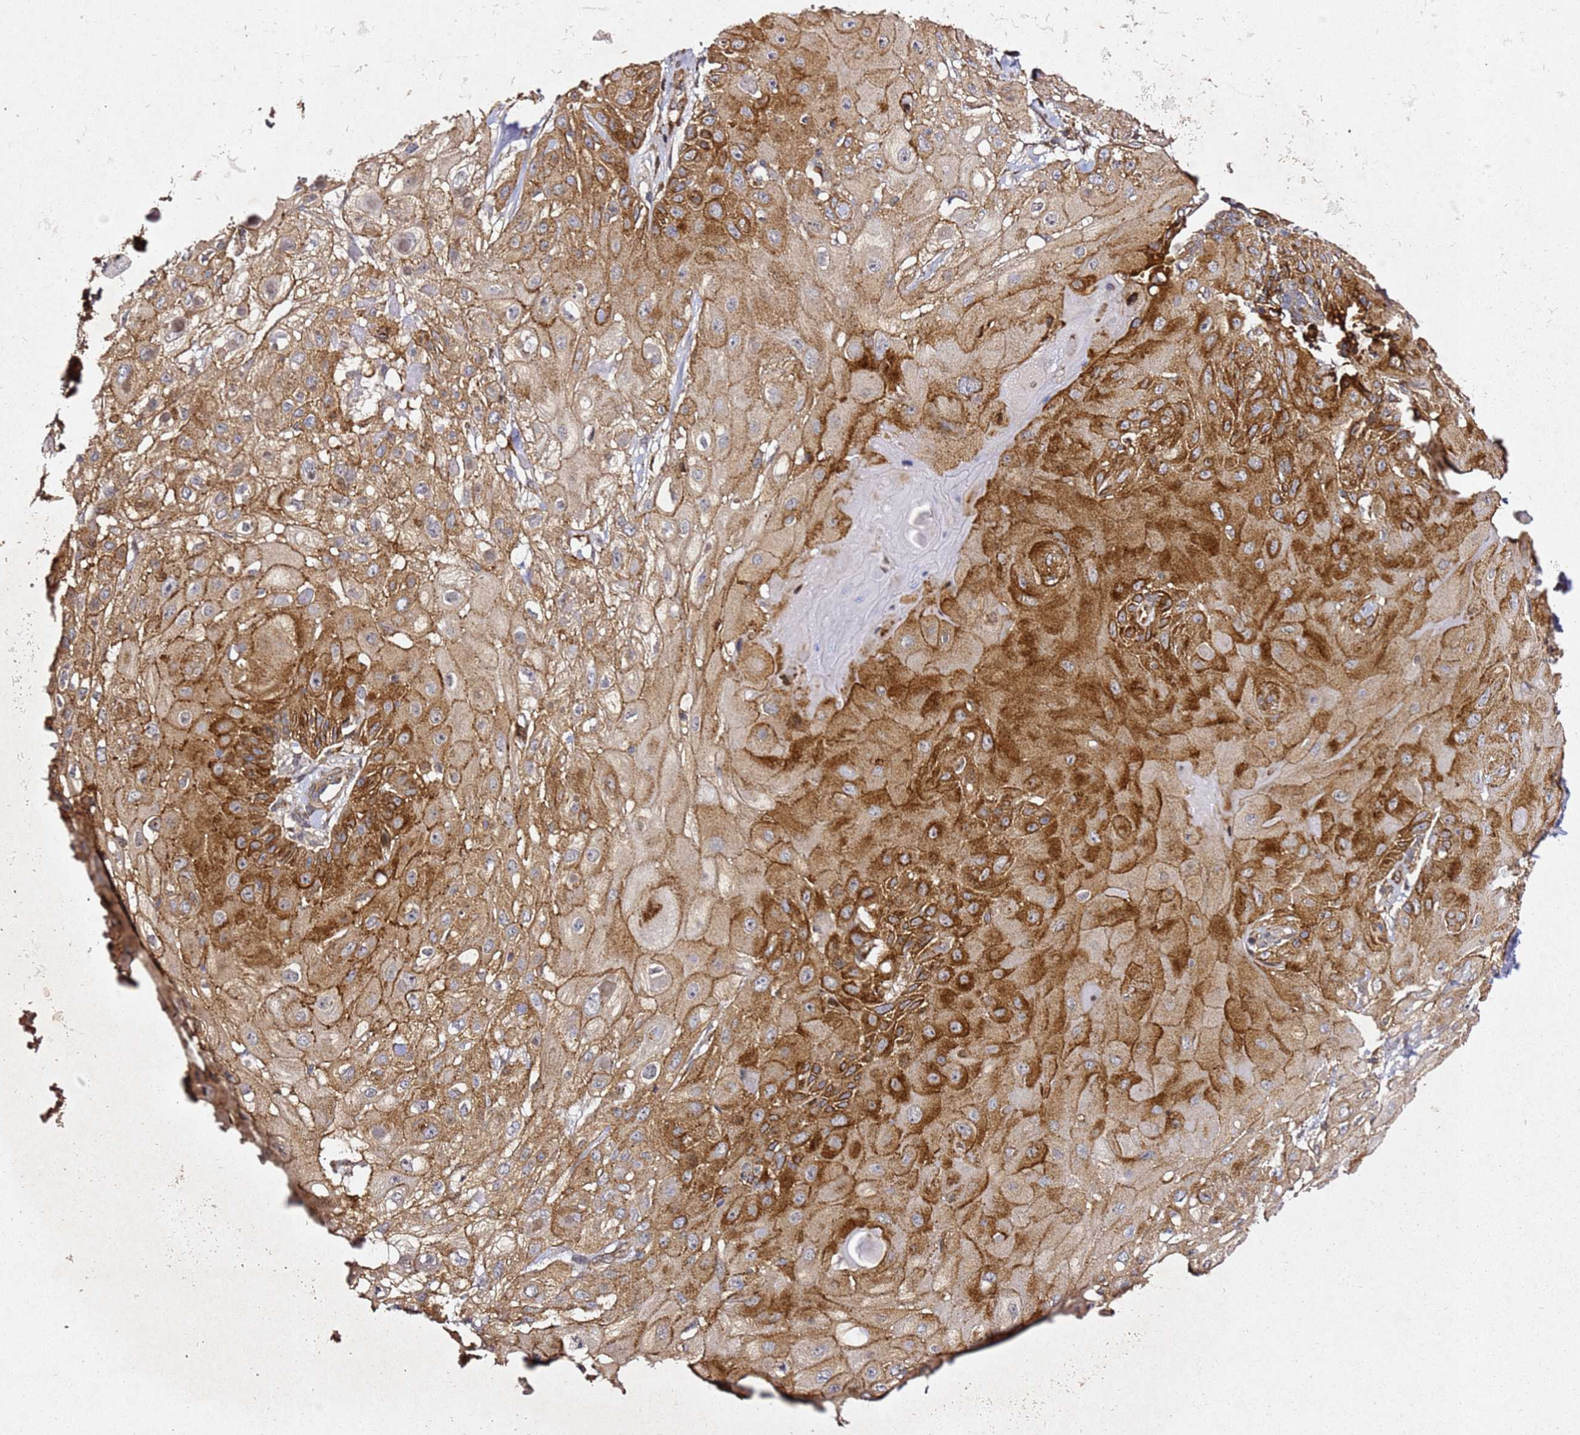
{"staining": {"intensity": "strong", "quantity": ">75%", "location": "cytoplasmic/membranous"}, "tissue": "skin cancer", "cell_type": "Tumor cells", "image_type": "cancer", "snomed": [{"axis": "morphology", "description": "Normal tissue, NOS"}, {"axis": "morphology", "description": "Squamous cell carcinoma, NOS"}, {"axis": "topography", "description": "Skin"}, {"axis": "topography", "description": "Cartilage tissue"}], "caption": "Brown immunohistochemical staining in human skin cancer exhibits strong cytoplasmic/membranous staining in about >75% of tumor cells. (brown staining indicates protein expression, while blue staining denotes nuclei).", "gene": "ZNF296", "patient": {"sex": "female", "age": 79}}